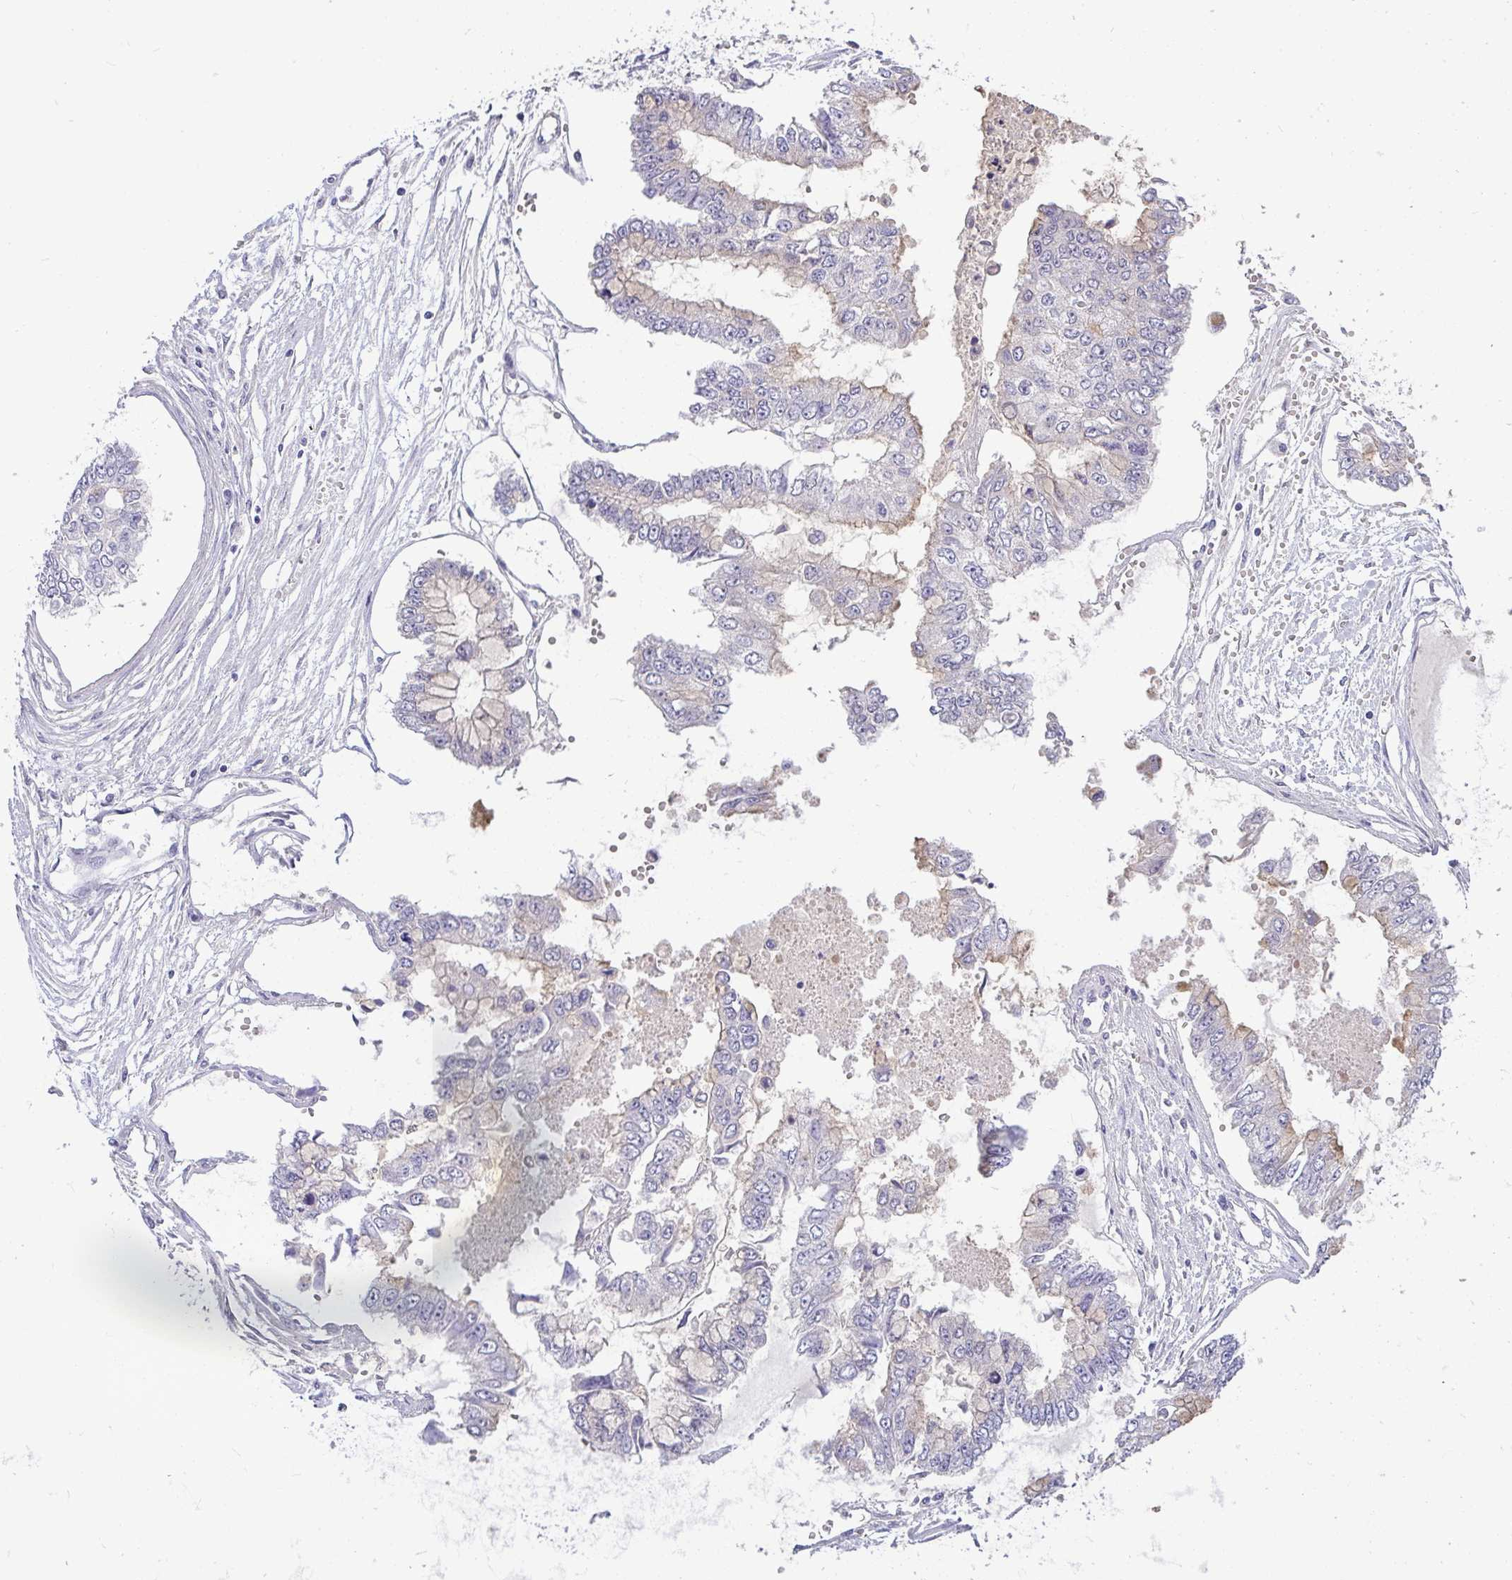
{"staining": {"intensity": "weak", "quantity": "<25%", "location": "cytoplasmic/membranous"}, "tissue": "ovarian cancer", "cell_type": "Tumor cells", "image_type": "cancer", "snomed": [{"axis": "morphology", "description": "Cystadenocarcinoma, mucinous, NOS"}, {"axis": "topography", "description": "Ovary"}], "caption": "Immunohistochemical staining of human mucinous cystadenocarcinoma (ovarian) shows no significant positivity in tumor cells.", "gene": "MOCS1", "patient": {"sex": "female", "age": 72}}